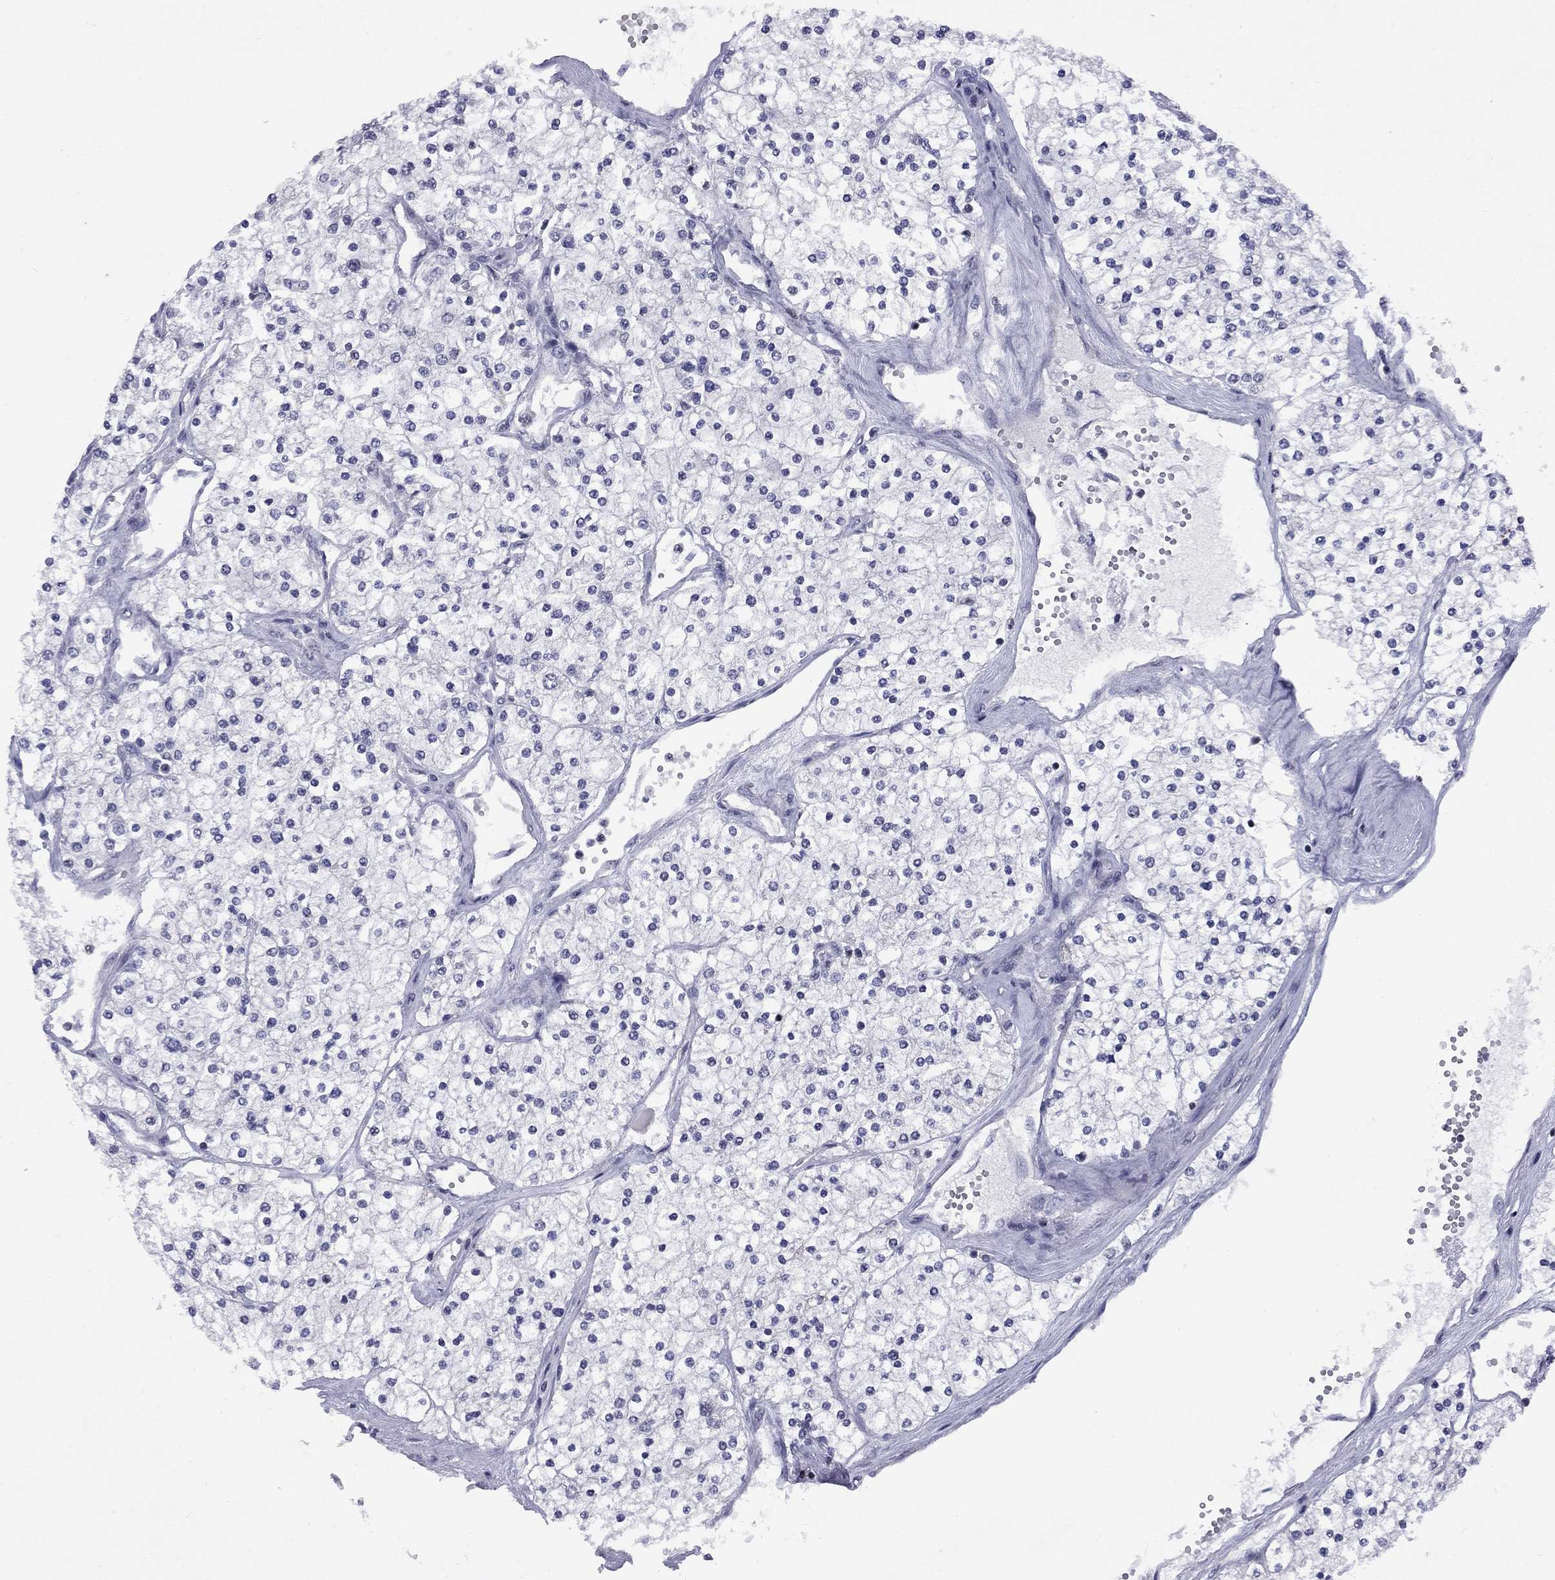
{"staining": {"intensity": "negative", "quantity": "none", "location": "none"}, "tissue": "renal cancer", "cell_type": "Tumor cells", "image_type": "cancer", "snomed": [{"axis": "morphology", "description": "Adenocarcinoma, NOS"}, {"axis": "topography", "description": "Kidney"}], "caption": "Tumor cells show no significant staining in adenocarcinoma (renal). (Stains: DAB (3,3'-diaminobenzidine) immunohistochemistry (IHC) with hematoxylin counter stain, Microscopy: brightfield microscopy at high magnification).", "gene": "TAF9", "patient": {"sex": "male", "age": 80}}